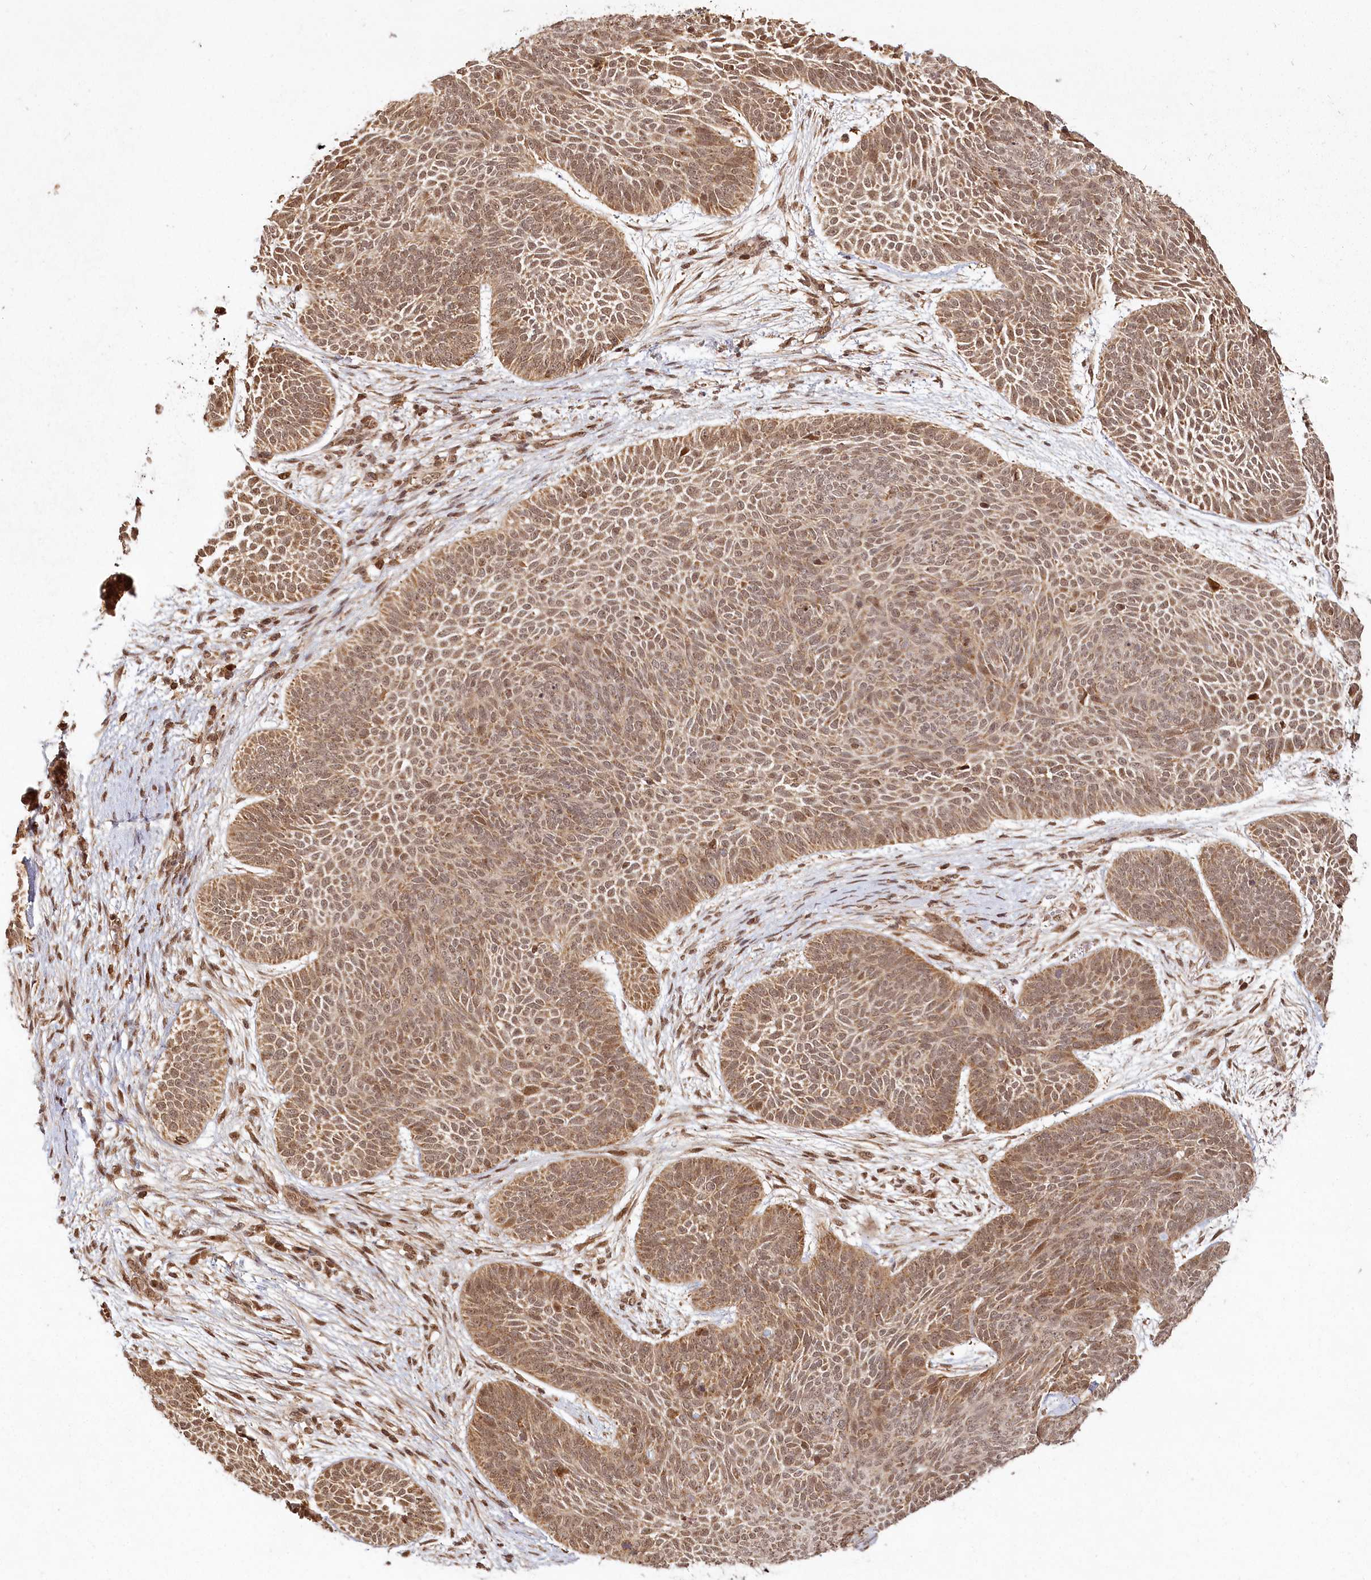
{"staining": {"intensity": "moderate", "quantity": ">75%", "location": "cytoplasmic/membranous,nuclear"}, "tissue": "skin cancer", "cell_type": "Tumor cells", "image_type": "cancer", "snomed": [{"axis": "morphology", "description": "Basal cell carcinoma"}, {"axis": "topography", "description": "Skin"}], "caption": "Protein expression analysis of human skin basal cell carcinoma reveals moderate cytoplasmic/membranous and nuclear positivity in about >75% of tumor cells.", "gene": "MICU1", "patient": {"sex": "male", "age": 85}}